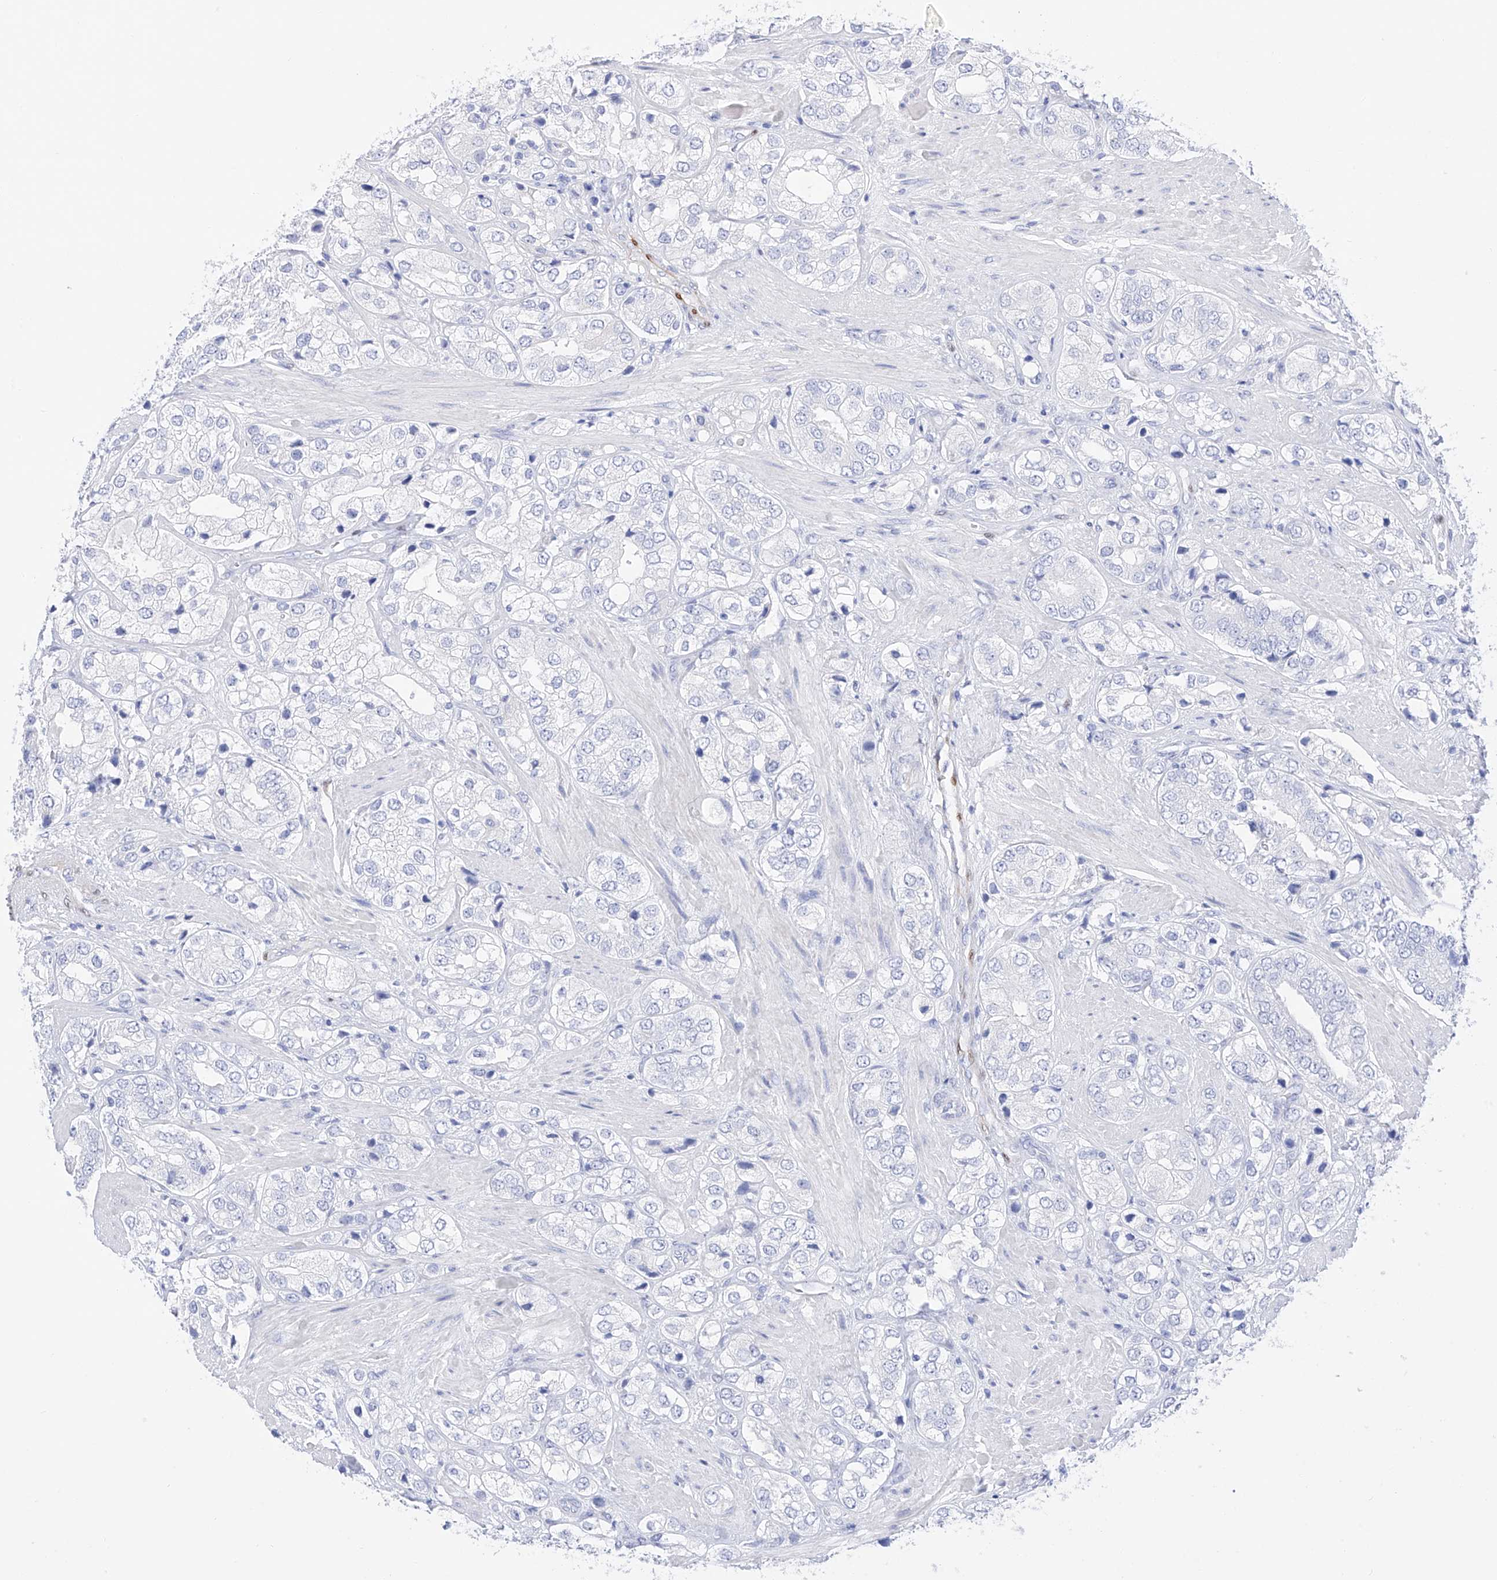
{"staining": {"intensity": "negative", "quantity": "none", "location": "none"}, "tissue": "prostate cancer", "cell_type": "Tumor cells", "image_type": "cancer", "snomed": [{"axis": "morphology", "description": "Adenocarcinoma, High grade"}, {"axis": "topography", "description": "Prostate"}], "caption": "A micrograph of human prostate adenocarcinoma (high-grade) is negative for staining in tumor cells. (Brightfield microscopy of DAB immunohistochemistry at high magnification).", "gene": "TRPC7", "patient": {"sex": "male", "age": 50}}